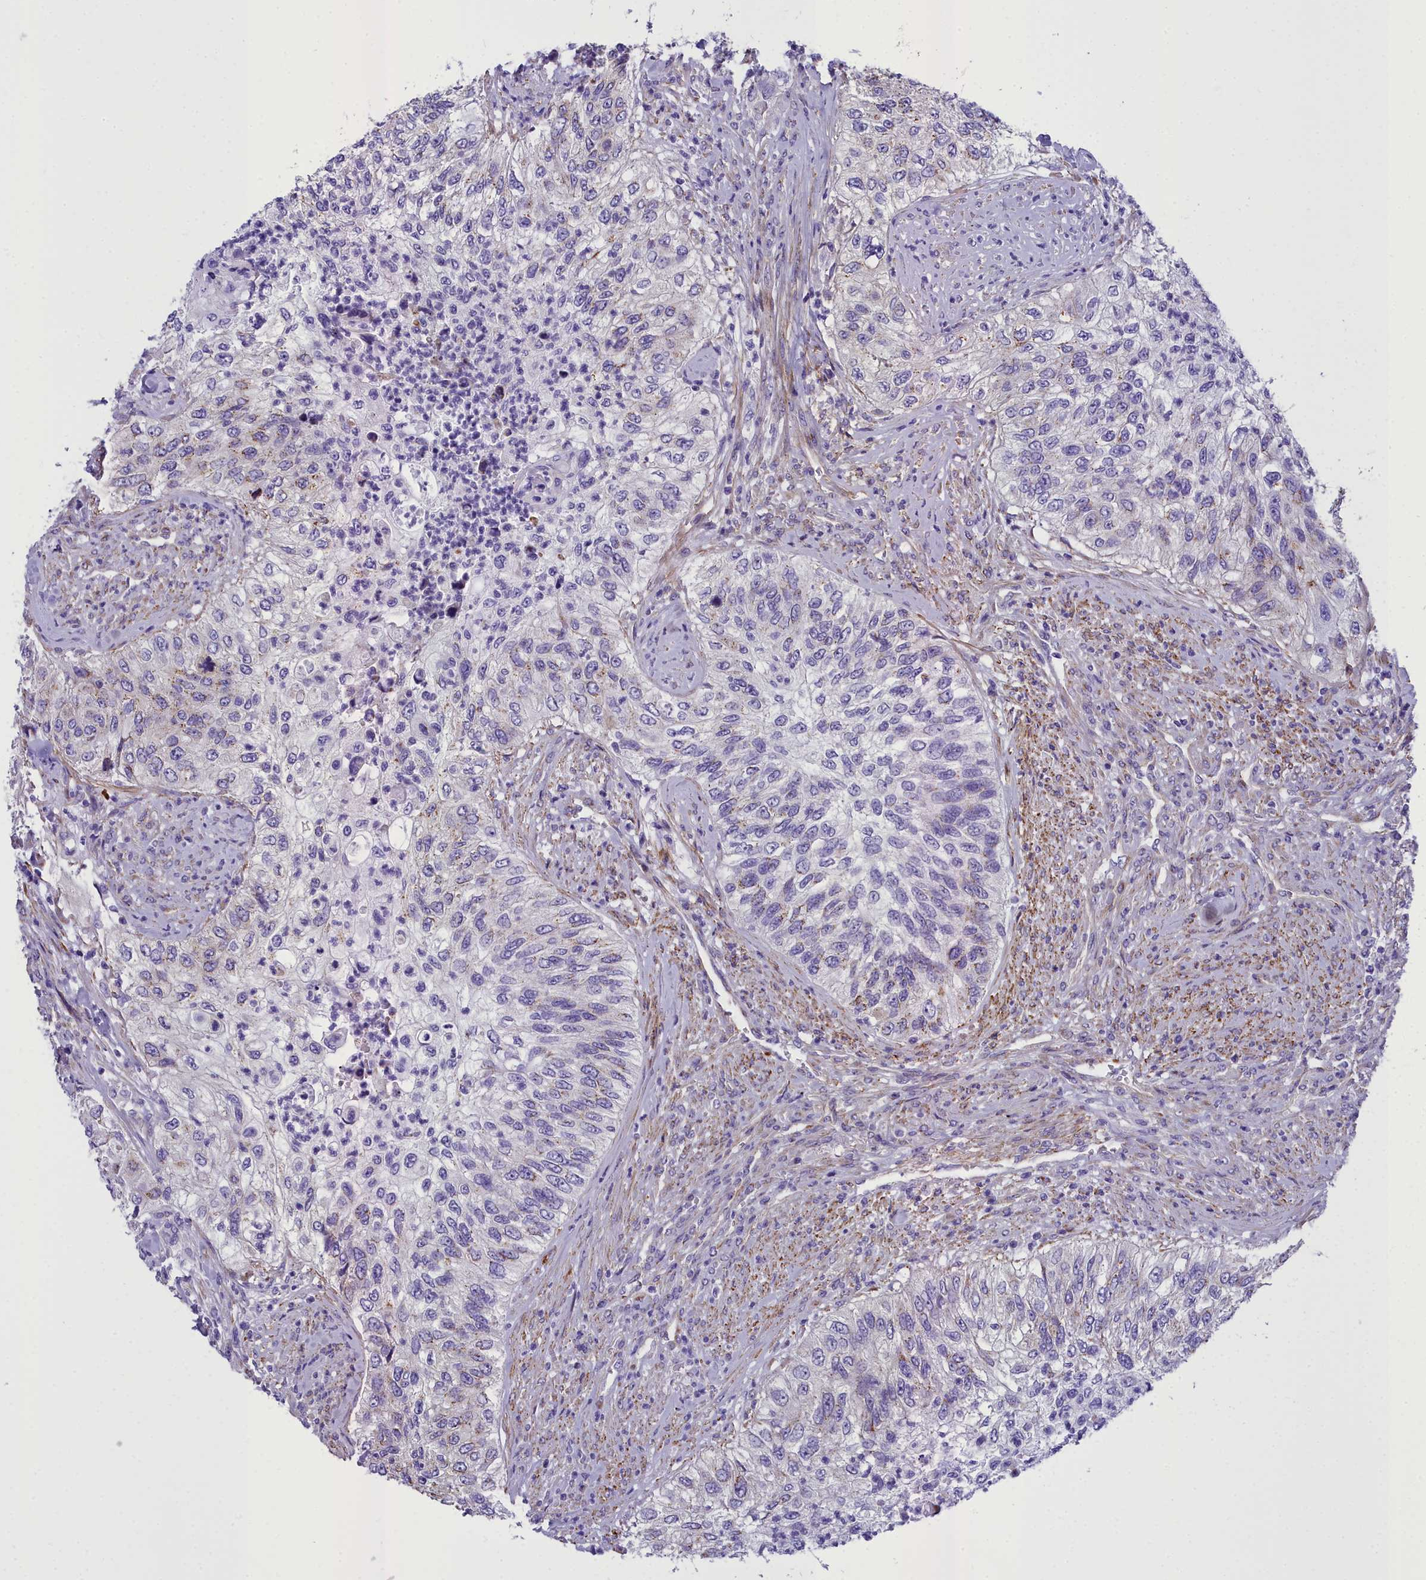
{"staining": {"intensity": "moderate", "quantity": "<25%", "location": "cytoplasmic/membranous"}, "tissue": "urothelial cancer", "cell_type": "Tumor cells", "image_type": "cancer", "snomed": [{"axis": "morphology", "description": "Urothelial carcinoma, High grade"}, {"axis": "topography", "description": "Urinary bladder"}], "caption": "High-power microscopy captured an immunohistochemistry (IHC) photomicrograph of urothelial carcinoma (high-grade), revealing moderate cytoplasmic/membranous staining in approximately <25% of tumor cells. The staining was performed using DAB to visualize the protein expression in brown, while the nuclei were stained in blue with hematoxylin (Magnification: 20x).", "gene": "GFRA1", "patient": {"sex": "female", "age": 60}}